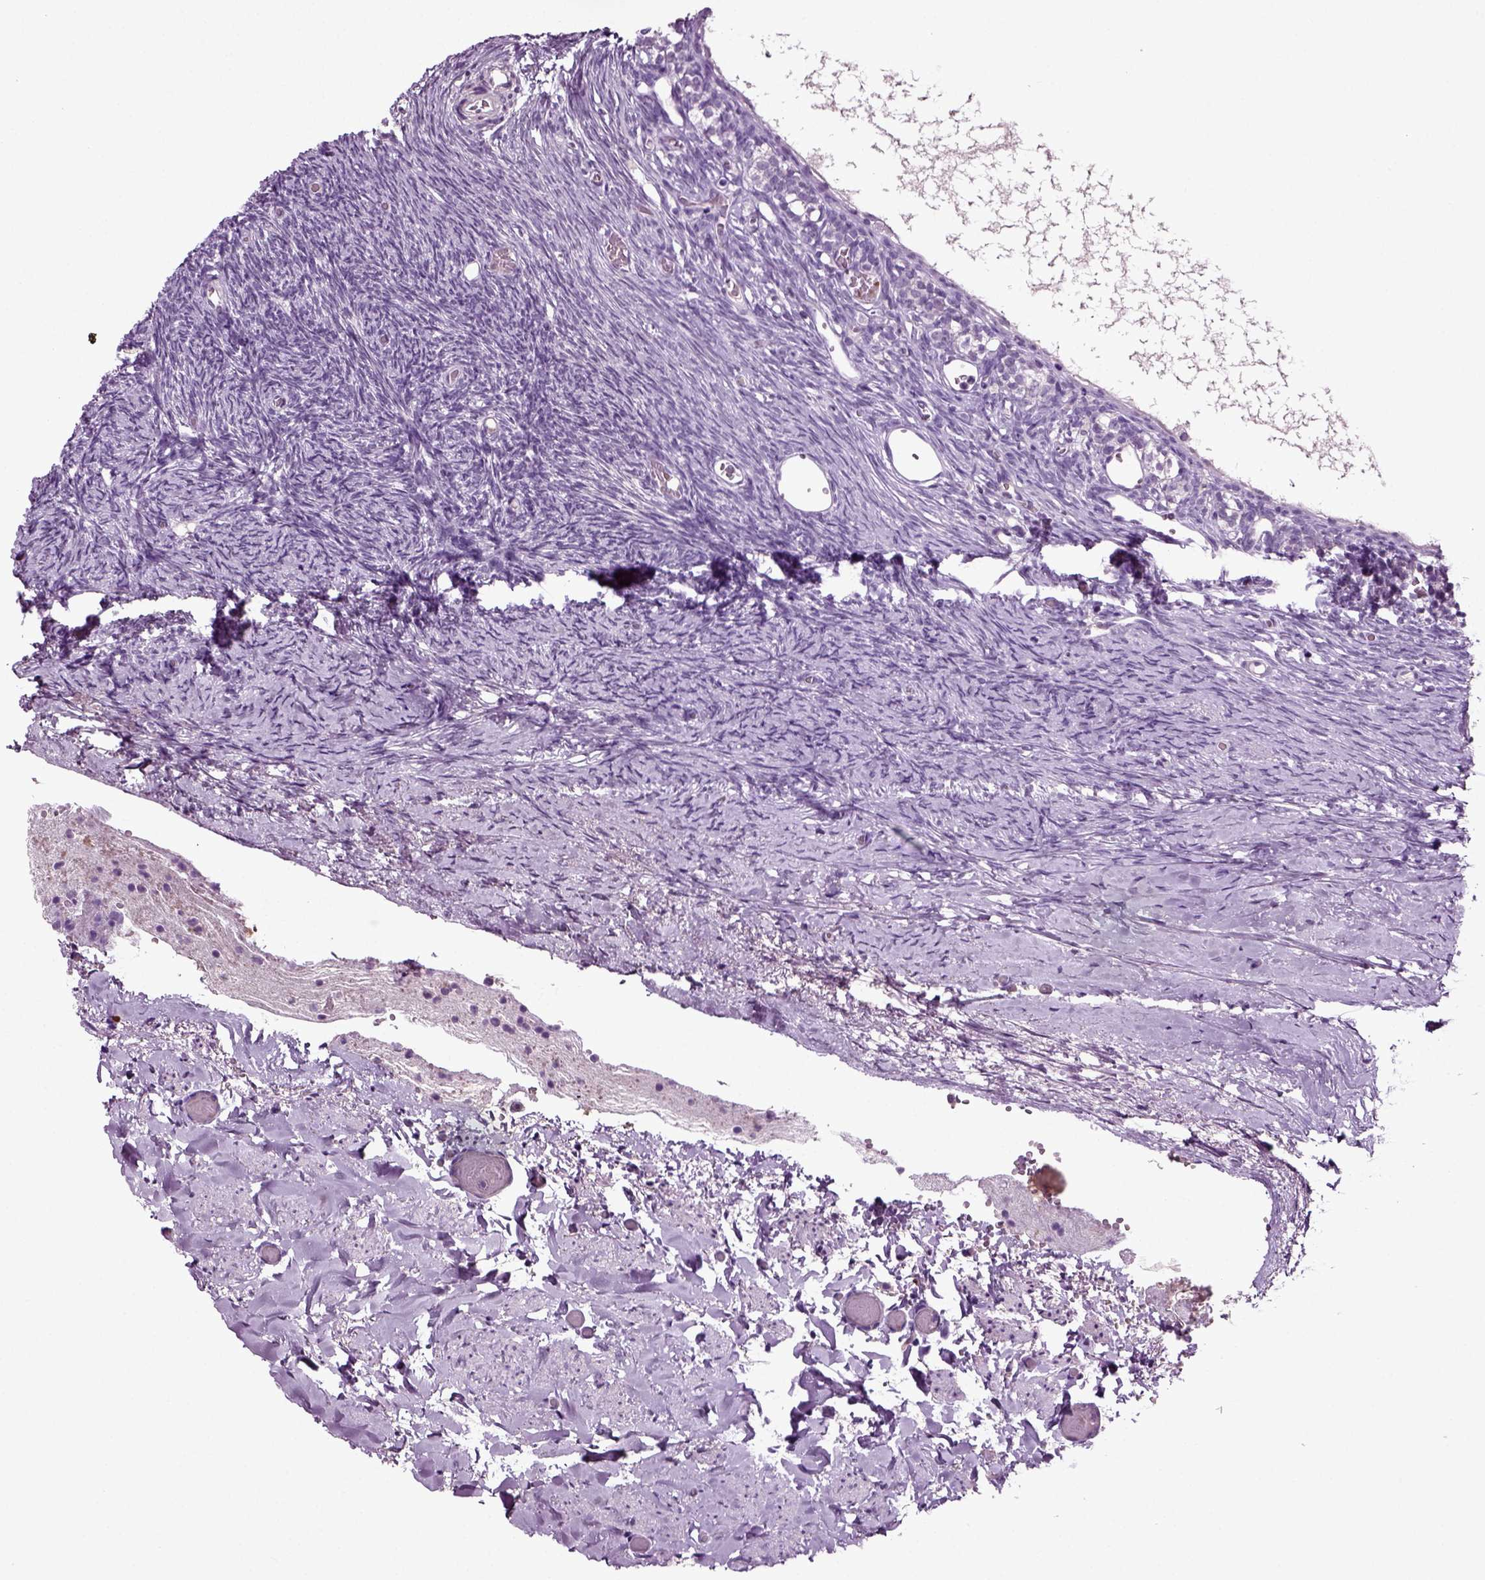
{"staining": {"intensity": "negative", "quantity": "none", "location": "none"}, "tissue": "ovary", "cell_type": "Follicle cells", "image_type": "normal", "snomed": [{"axis": "morphology", "description": "Normal tissue, NOS"}, {"axis": "topography", "description": "Ovary"}], "caption": "Immunohistochemical staining of benign human ovary exhibits no significant positivity in follicle cells. The staining was performed using DAB (3,3'-diaminobenzidine) to visualize the protein expression in brown, while the nuclei were stained in blue with hematoxylin (Magnification: 20x).", "gene": "SPATA17", "patient": {"sex": "female", "age": 39}}